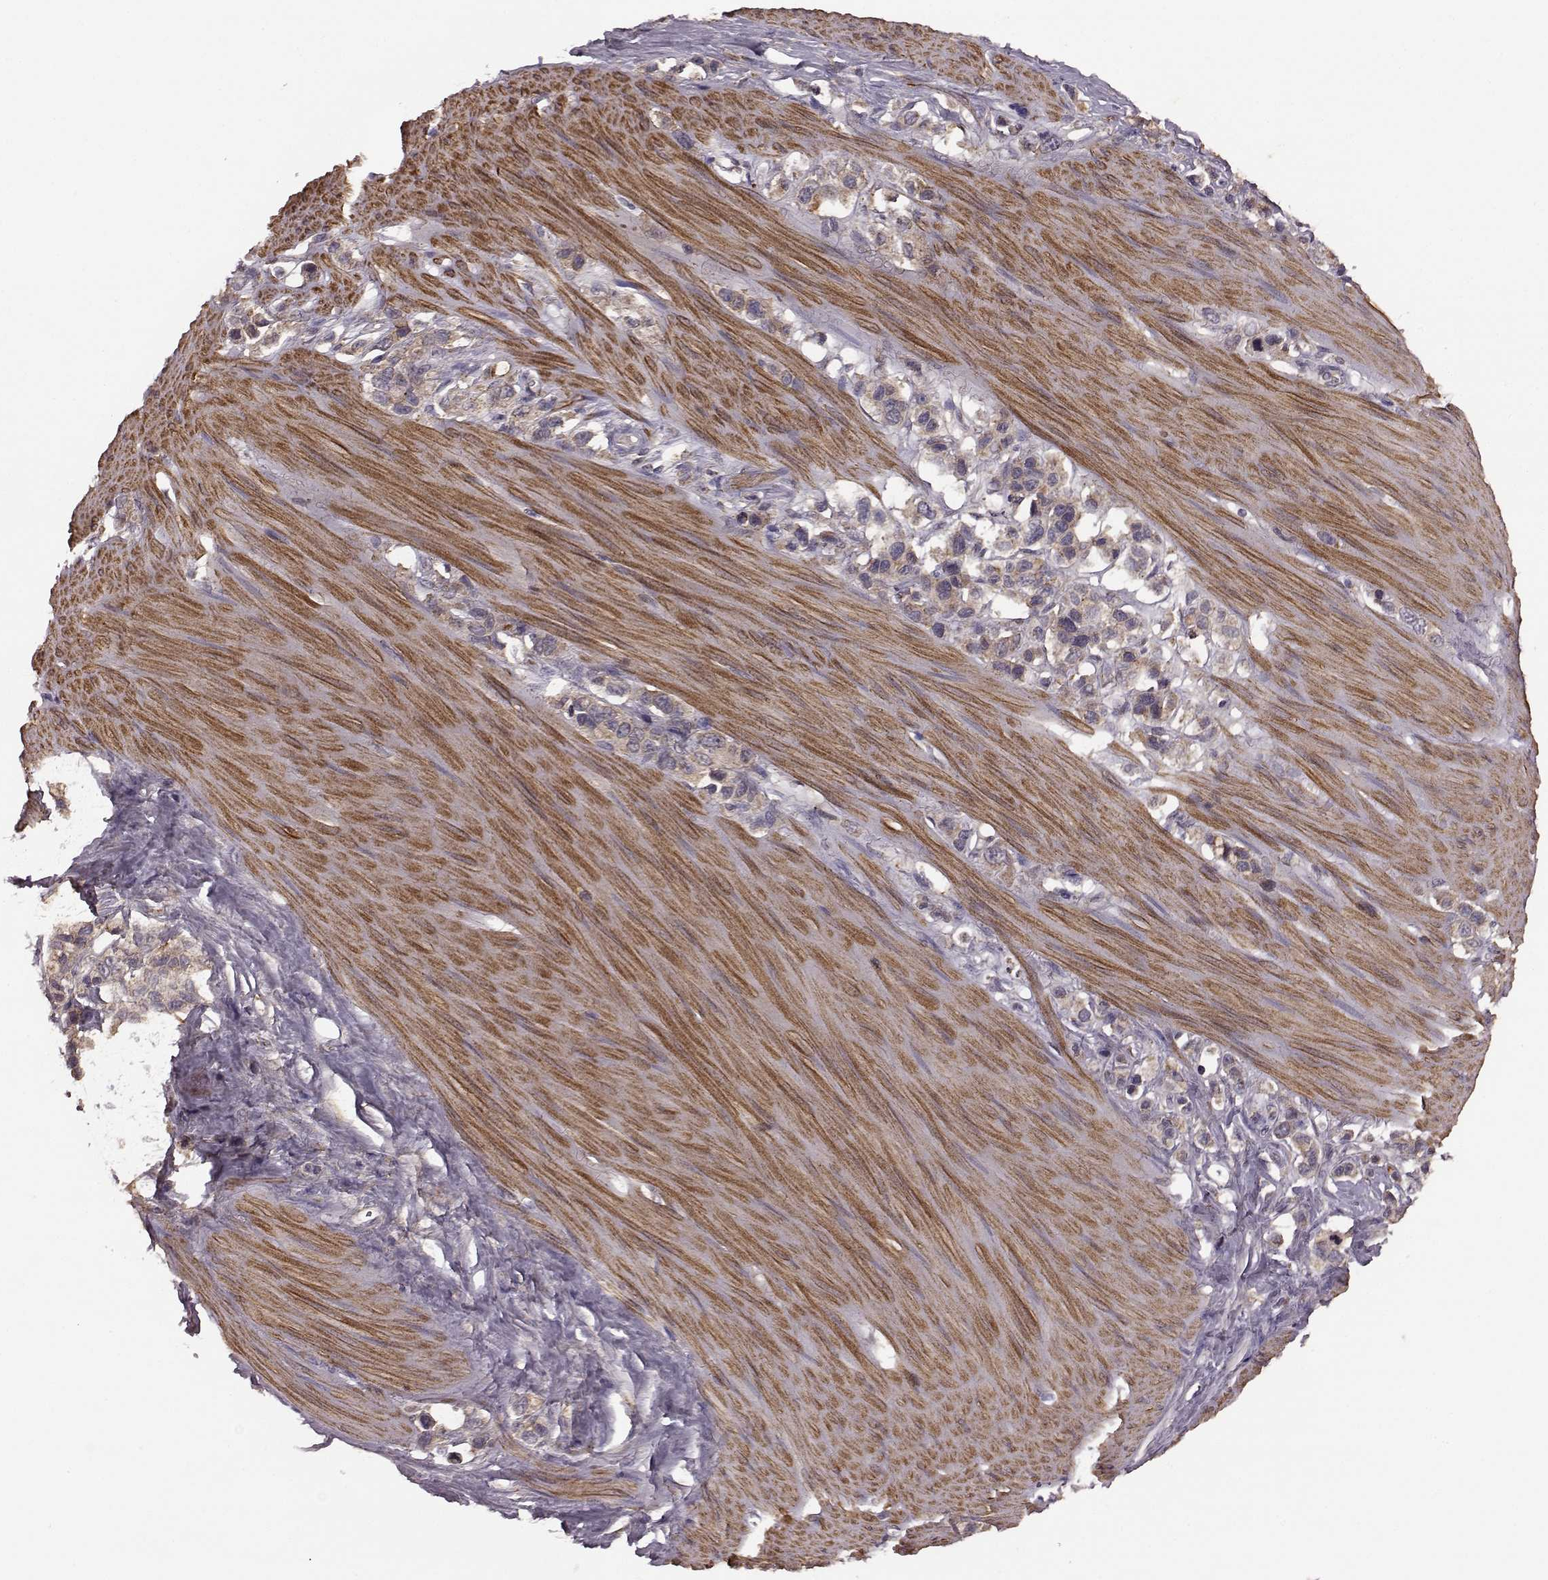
{"staining": {"intensity": "strong", "quantity": "25%-75%", "location": "cytoplasmic/membranous"}, "tissue": "stomach cancer", "cell_type": "Tumor cells", "image_type": "cancer", "snomed": [{"axis": "morphology", "description": "Normal tissue, NOS"}, {"axis": "morphology", "description": "Adenocarcinoma, NOS"}, {"axis": "morphology", "description": "Adenocarcinoma, High grade"}, {"axis": "topography", "description": "Stomach, upper"}, {"axis": "topography", "description": "Stomach"}], "caption": "Brown immunohistochemical staining in human stomach adenocarcinoma shows strong cytoplasmic/membranous staining in about 25%-75% of tumor cells.", "gene": "FNIP2", "patient": {"sex": "female", "age": 65}}